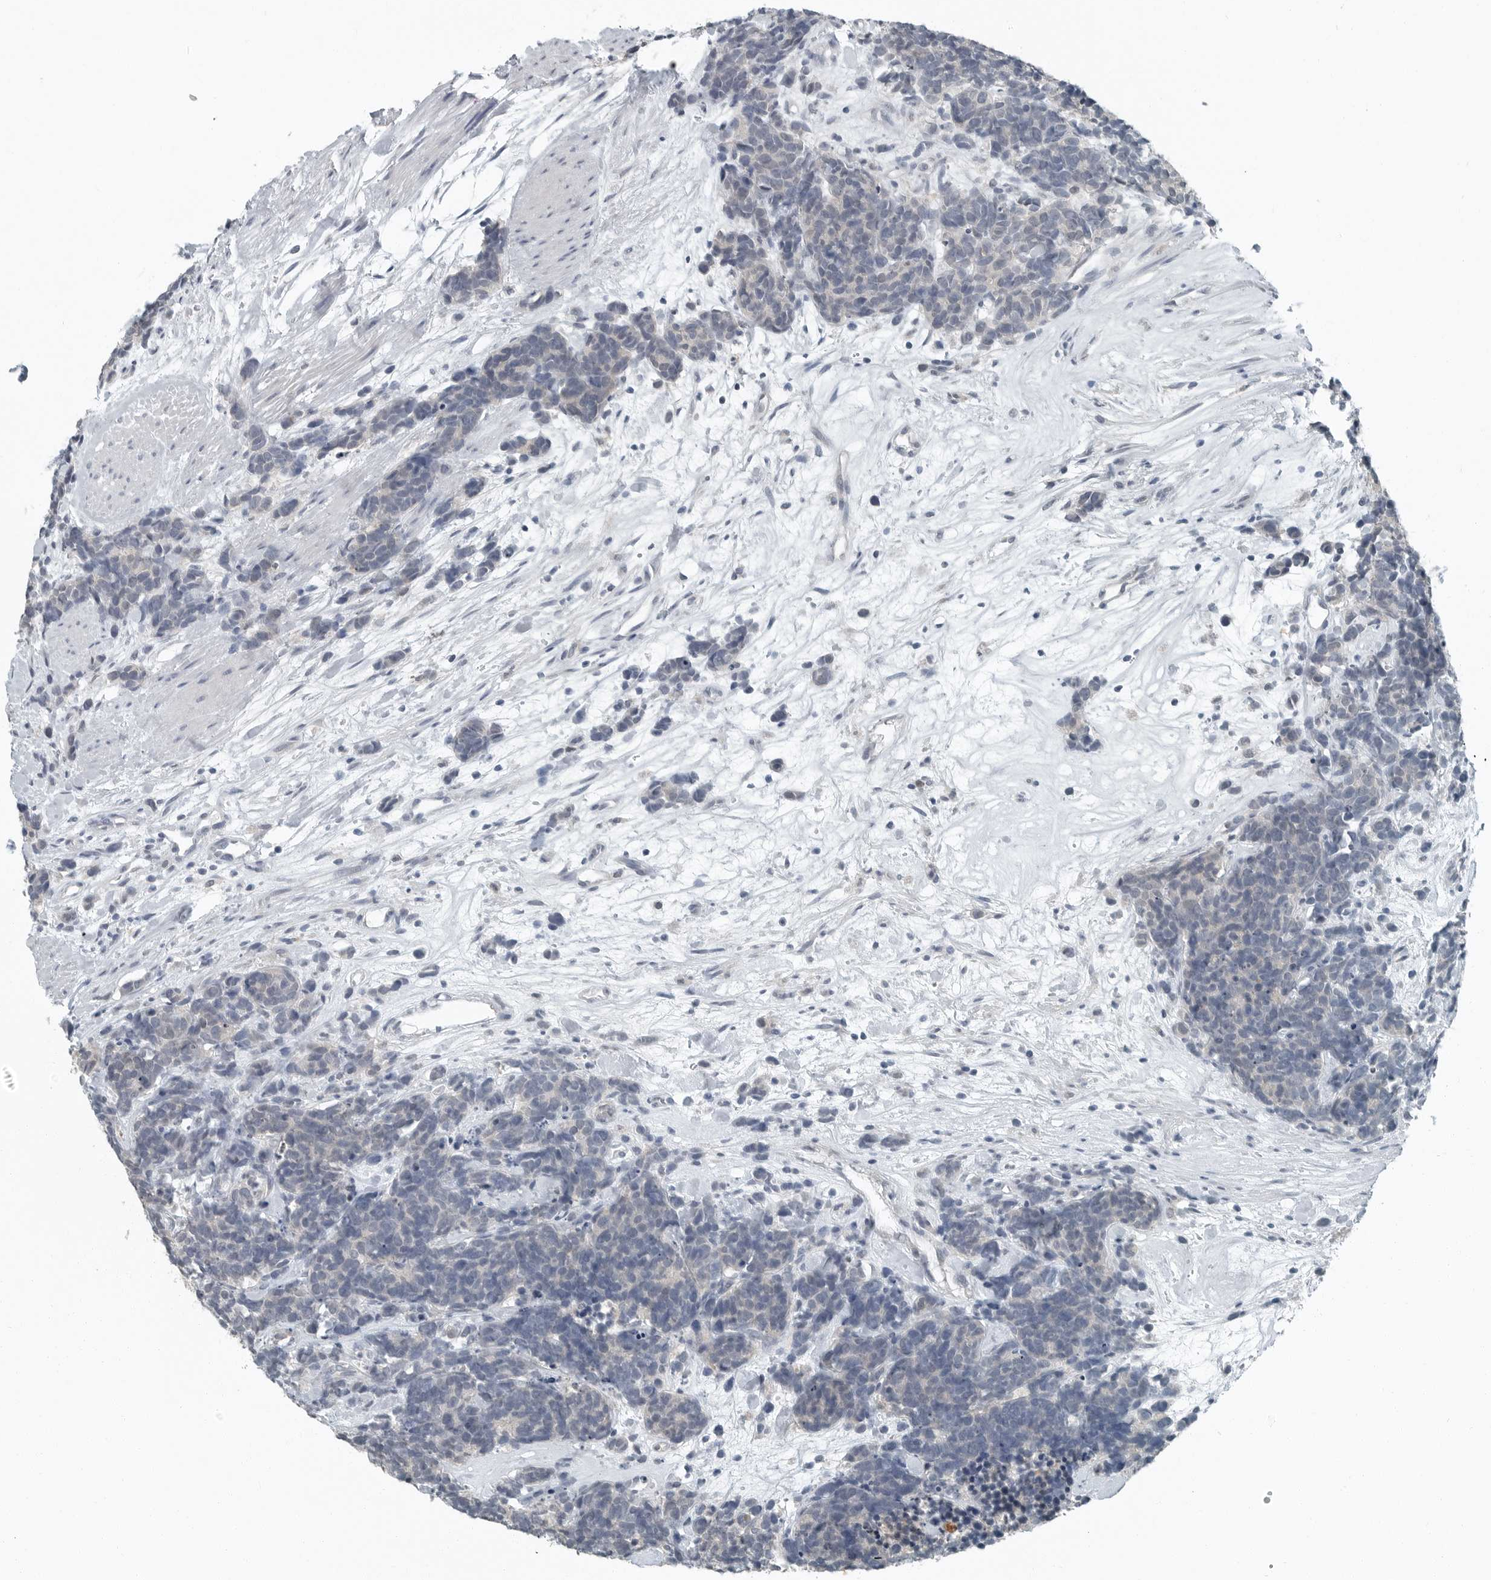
{"staining": {"intensity": "negative", "quantity": "none", "location": "none"}, "tissue": "carcinoid", "cell_type": "Tumor cells", "image_type": "cancer", "snomed": [{"axis": "morphology", "description": "Carcinoma, NOS"}, {"axis": "morphology", "description": "Carcinoid, malignant, NOS"}, {"axis": "topography", "description": "Urinary bladder"}], "caption": "Tumor cells are negative for protein expression in human carcinoid.", "gene": "KYAT1", "patient": {"sex": "male", "age": 57}}